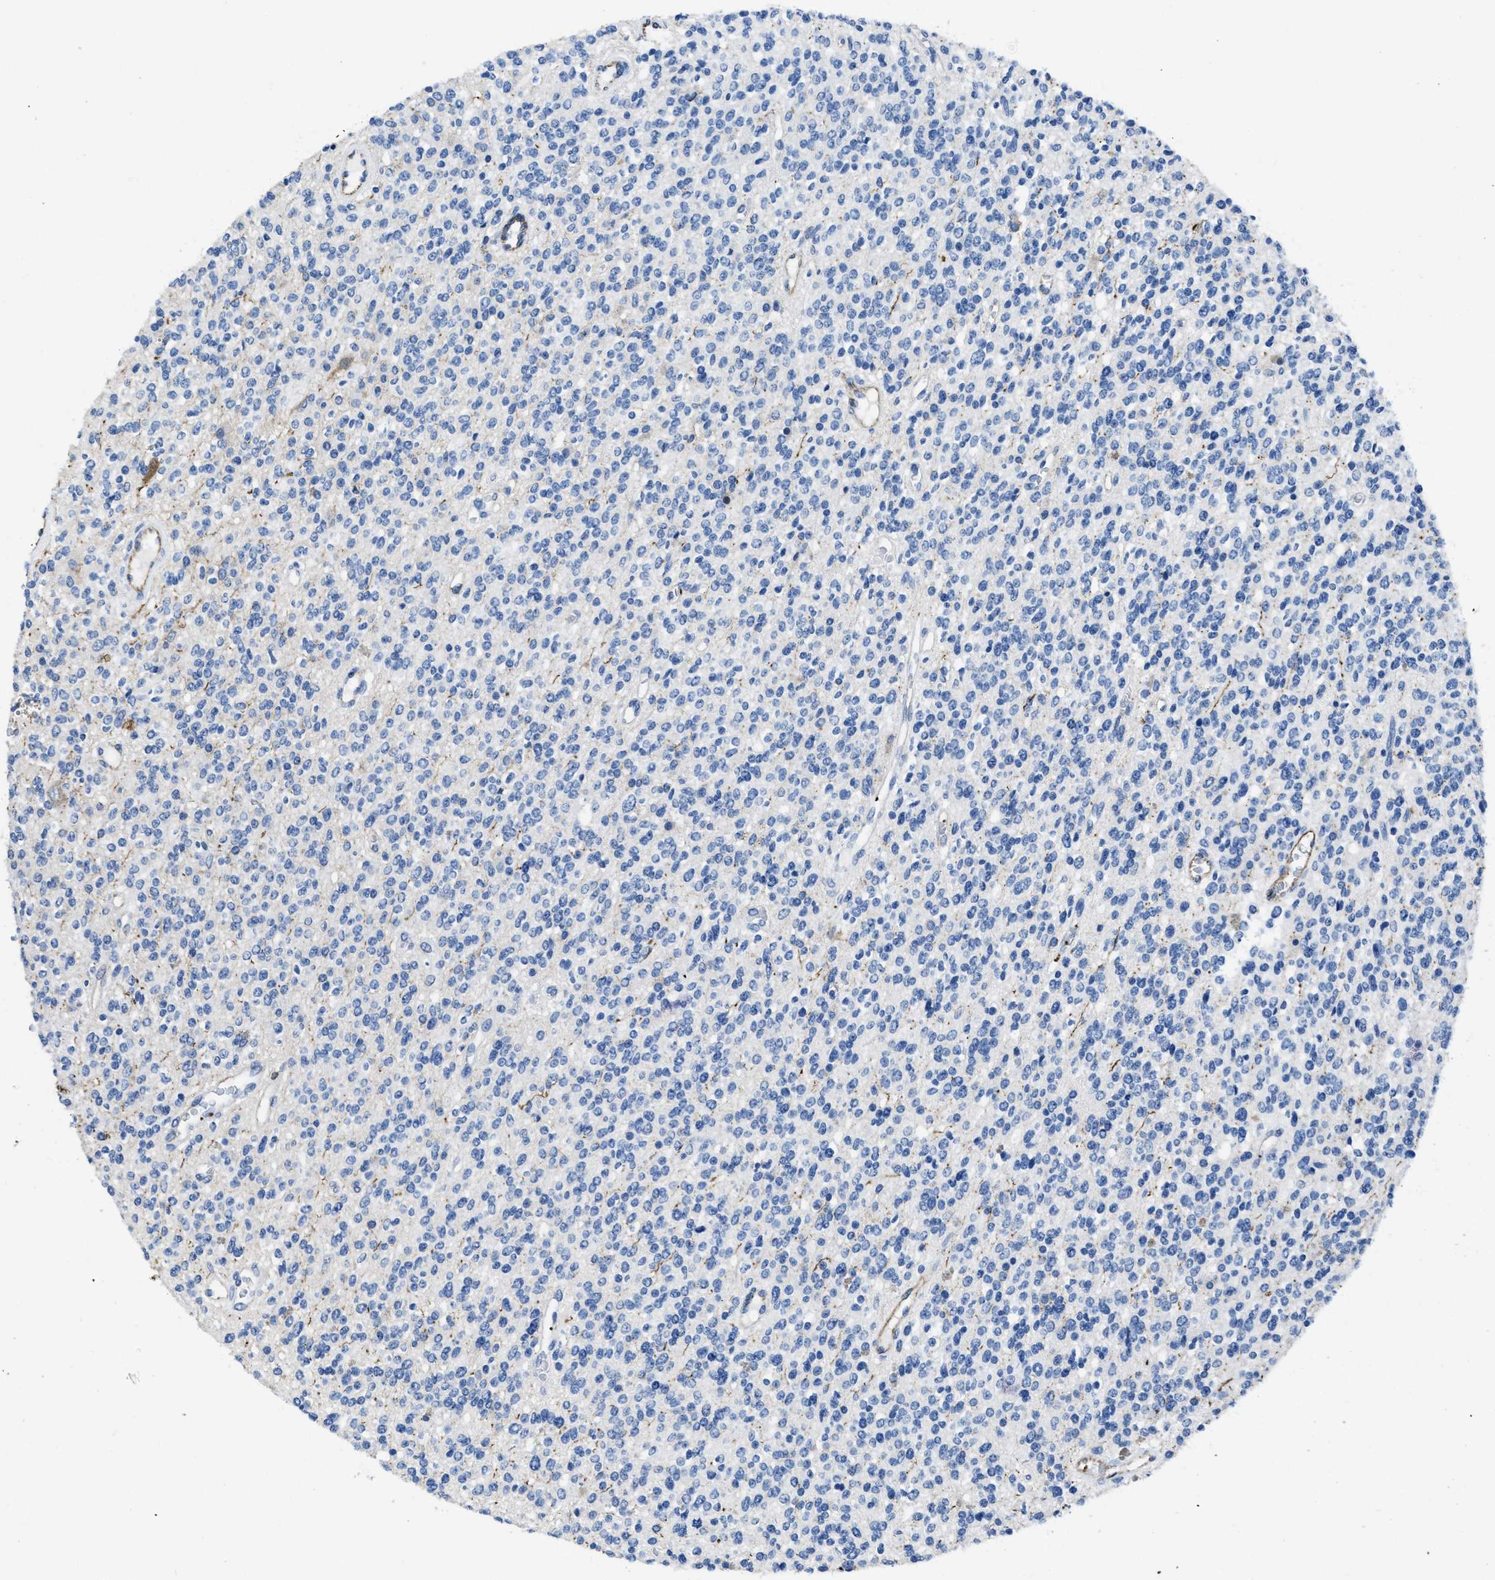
{"staining": {"intensity": "negative", "quantity": "none", "location": "none"}, "tissue": "glioma", "cell_type": "Tumor cells", "image_type": "cancer", "snomed": [{"axis": "morphology", "description": "Glioma, malignant, High grade"}, {"axis": "topography", "description": "Brain"}], "caption": "The photomicrograph shows no significant positivity in tumor cells of malignant high-grade glioma.", "gene": "ITGA3", "patient": {"sex": "male", "age": 34}}